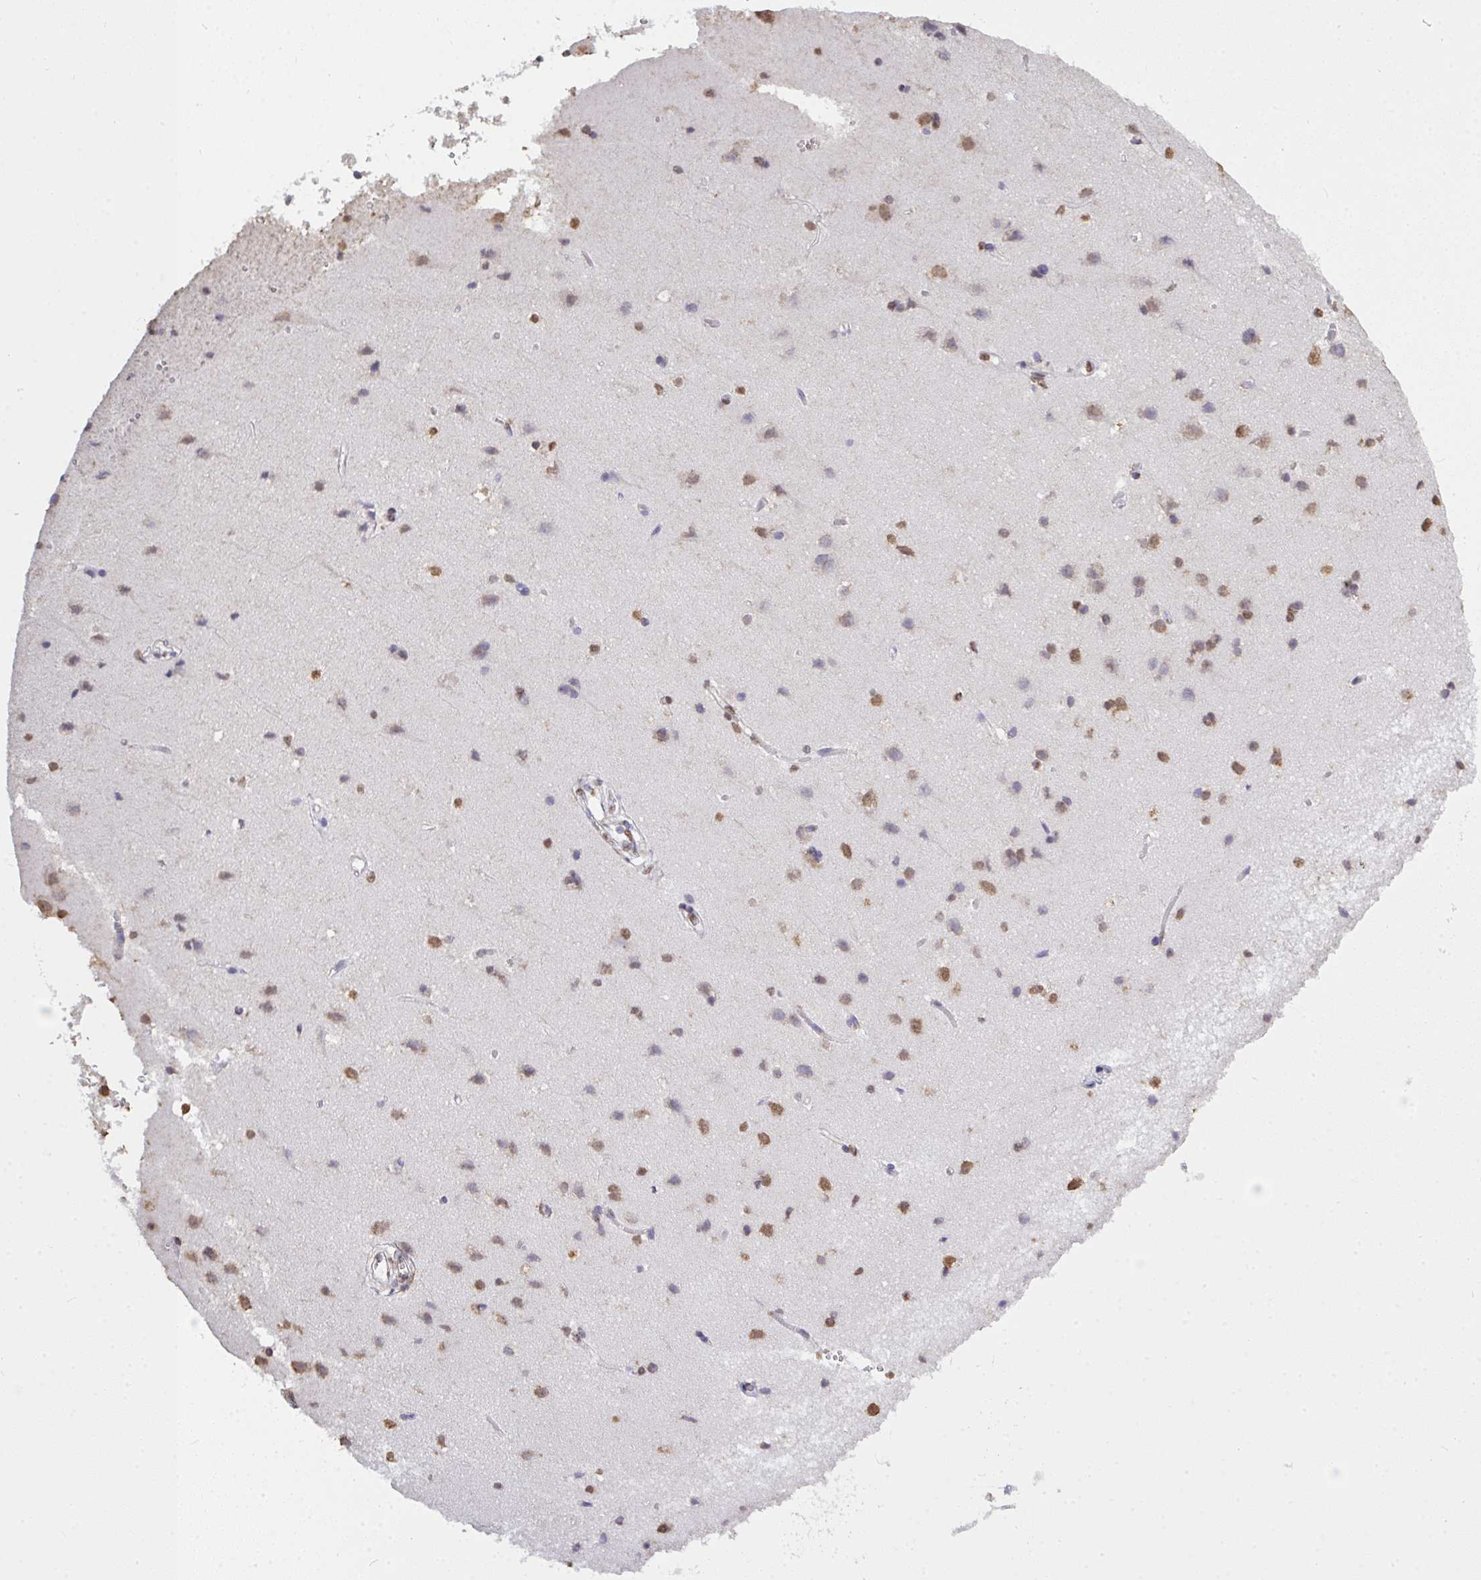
{"staining": {"intensity": "negative", "quantity": "none", "location": "none"}, "tissue": "cerebral cortex", "cell_type": "Endothelial cells", "image_type": "normal", "snomed": [{"axis": "morphology", "description": "Normal tissue, NOS"}, {"axis": "topography", "description": "Cerebral cortex"}], "caption": "IHC of benign cerebral cortex demonstrates no expression in endothelial cells. (Brightfield microscopy of DAB IHC at high magnification).", "gene": "SEMA6B", "patient": {"sex": "male", "age": 37}}